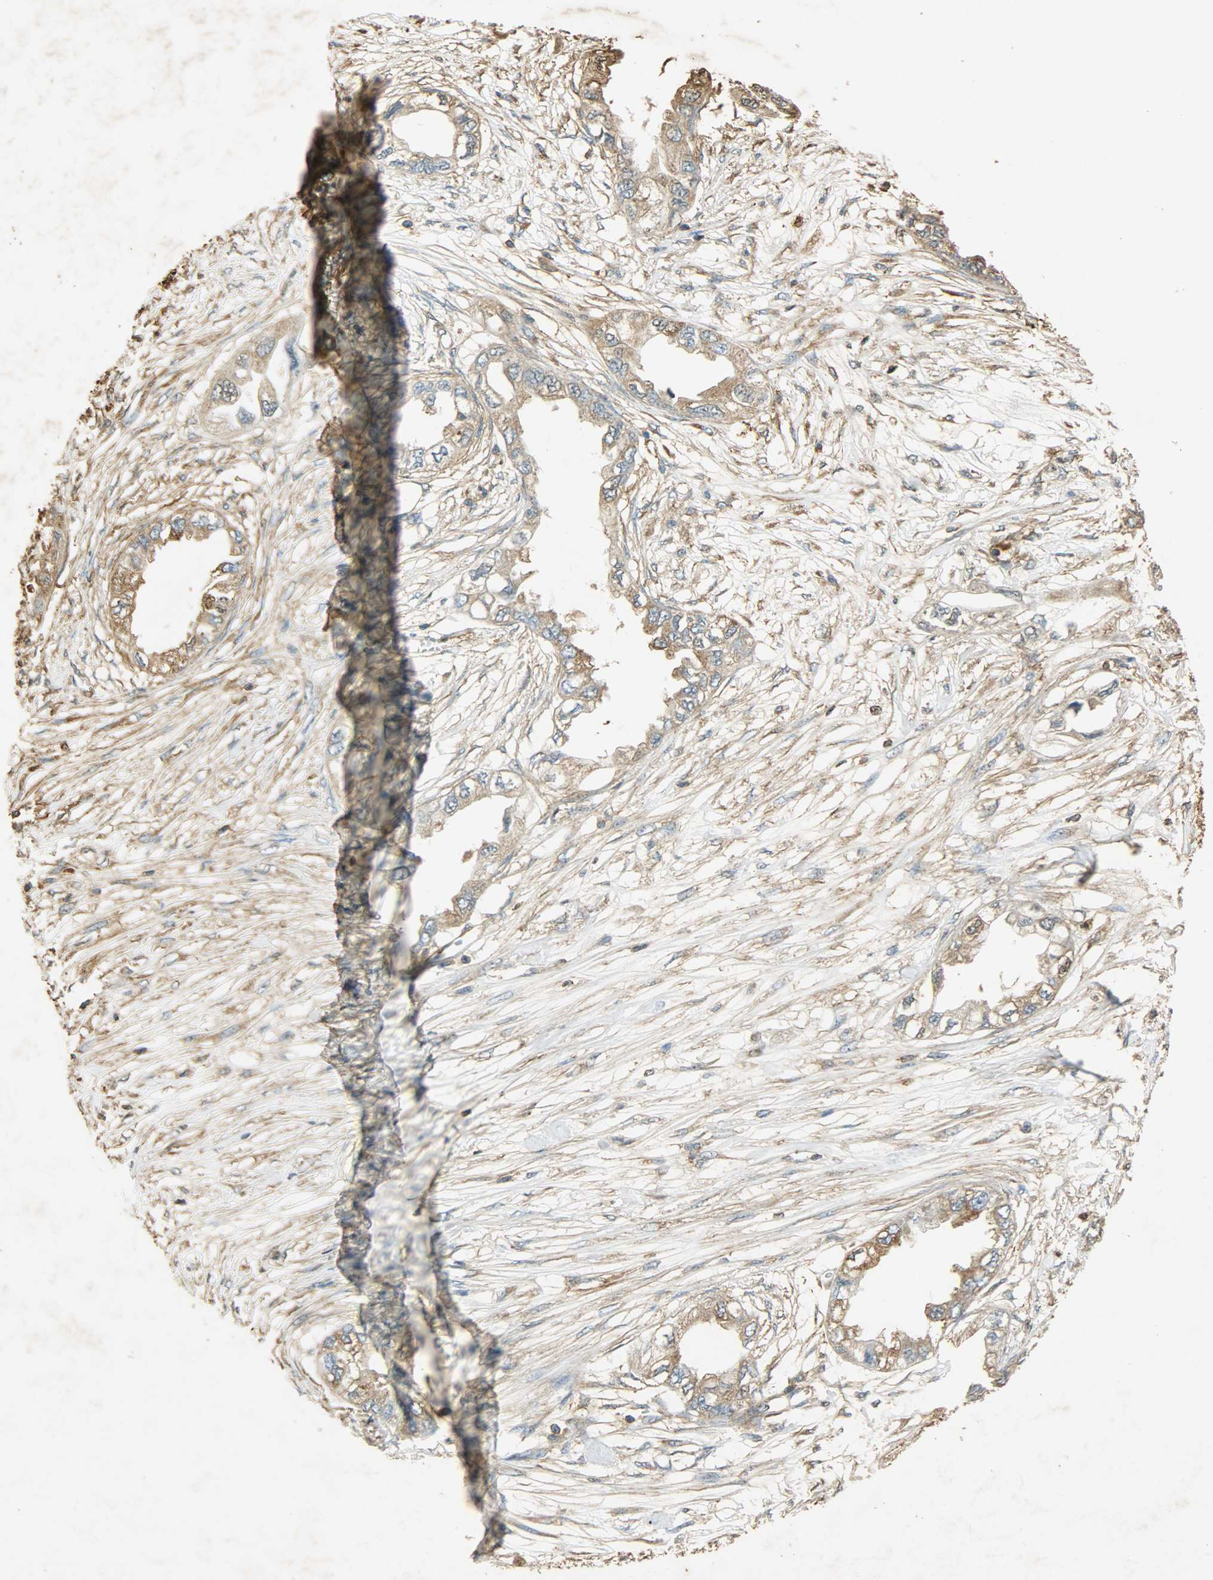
{"staining": {"intensity": "moderate", "quantity": ">75%", "location": "cytoplasmic/membranous"}, "tissue": "endometrial cancer", "cell_type": "Tumor cells", "image_type": "cancer", "snomed": [{"axis": "morphology", "description": "Adenocarcinoma, NOS"}, {"axis": "topography", "description": "Endometrium"}], "caption": "A brown stain highlights moderate cytoplasmic/membranous positivity of a protein in human adenocarcinoma (endometrial) tumor cells.", "gene": "ANXA6", "patient": {"sex": "female", "age": 67}}